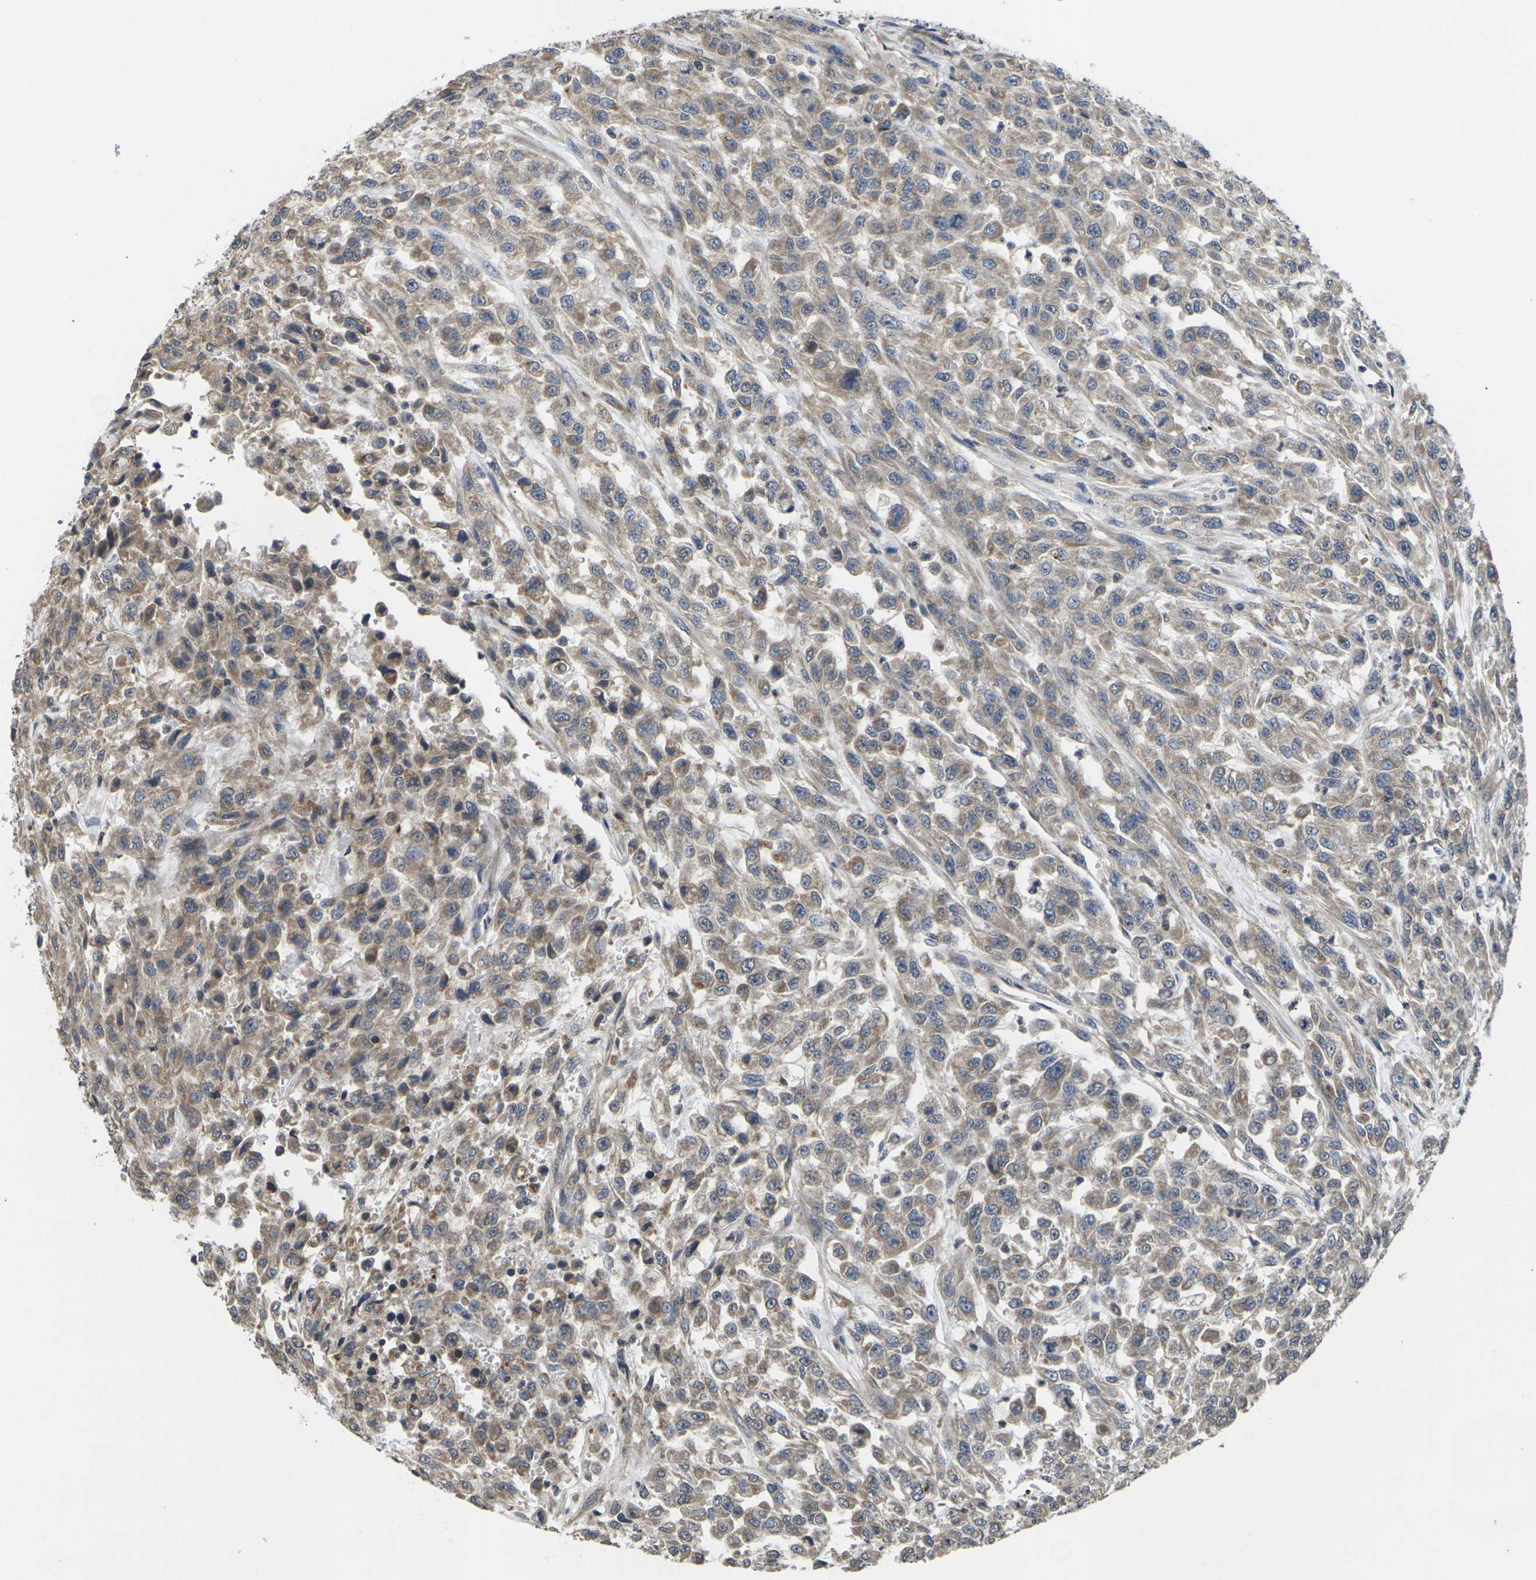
{"staining": {"intensity": "moderate", "quantity": ">75%", "location": "cytoplasmic/membranous"}, "tissue": "urothelial cancer", "cell_type": "Tumor cells", "image_type": "cancer", "snomed": [{"axis": "morphology", "description": "Urothelial carcinoma, High grade"}, {"axis": "topography", "description": "Urinary bladder"}], "caption": "This is an image of immunohistochemistry (IHC) staining of urothelial cancer, which shows moderate positivity in the cytoplasmic/membranous of tumor cells.", "gene": "DKK2", "patient": {"sex": "male", "age": 46}}